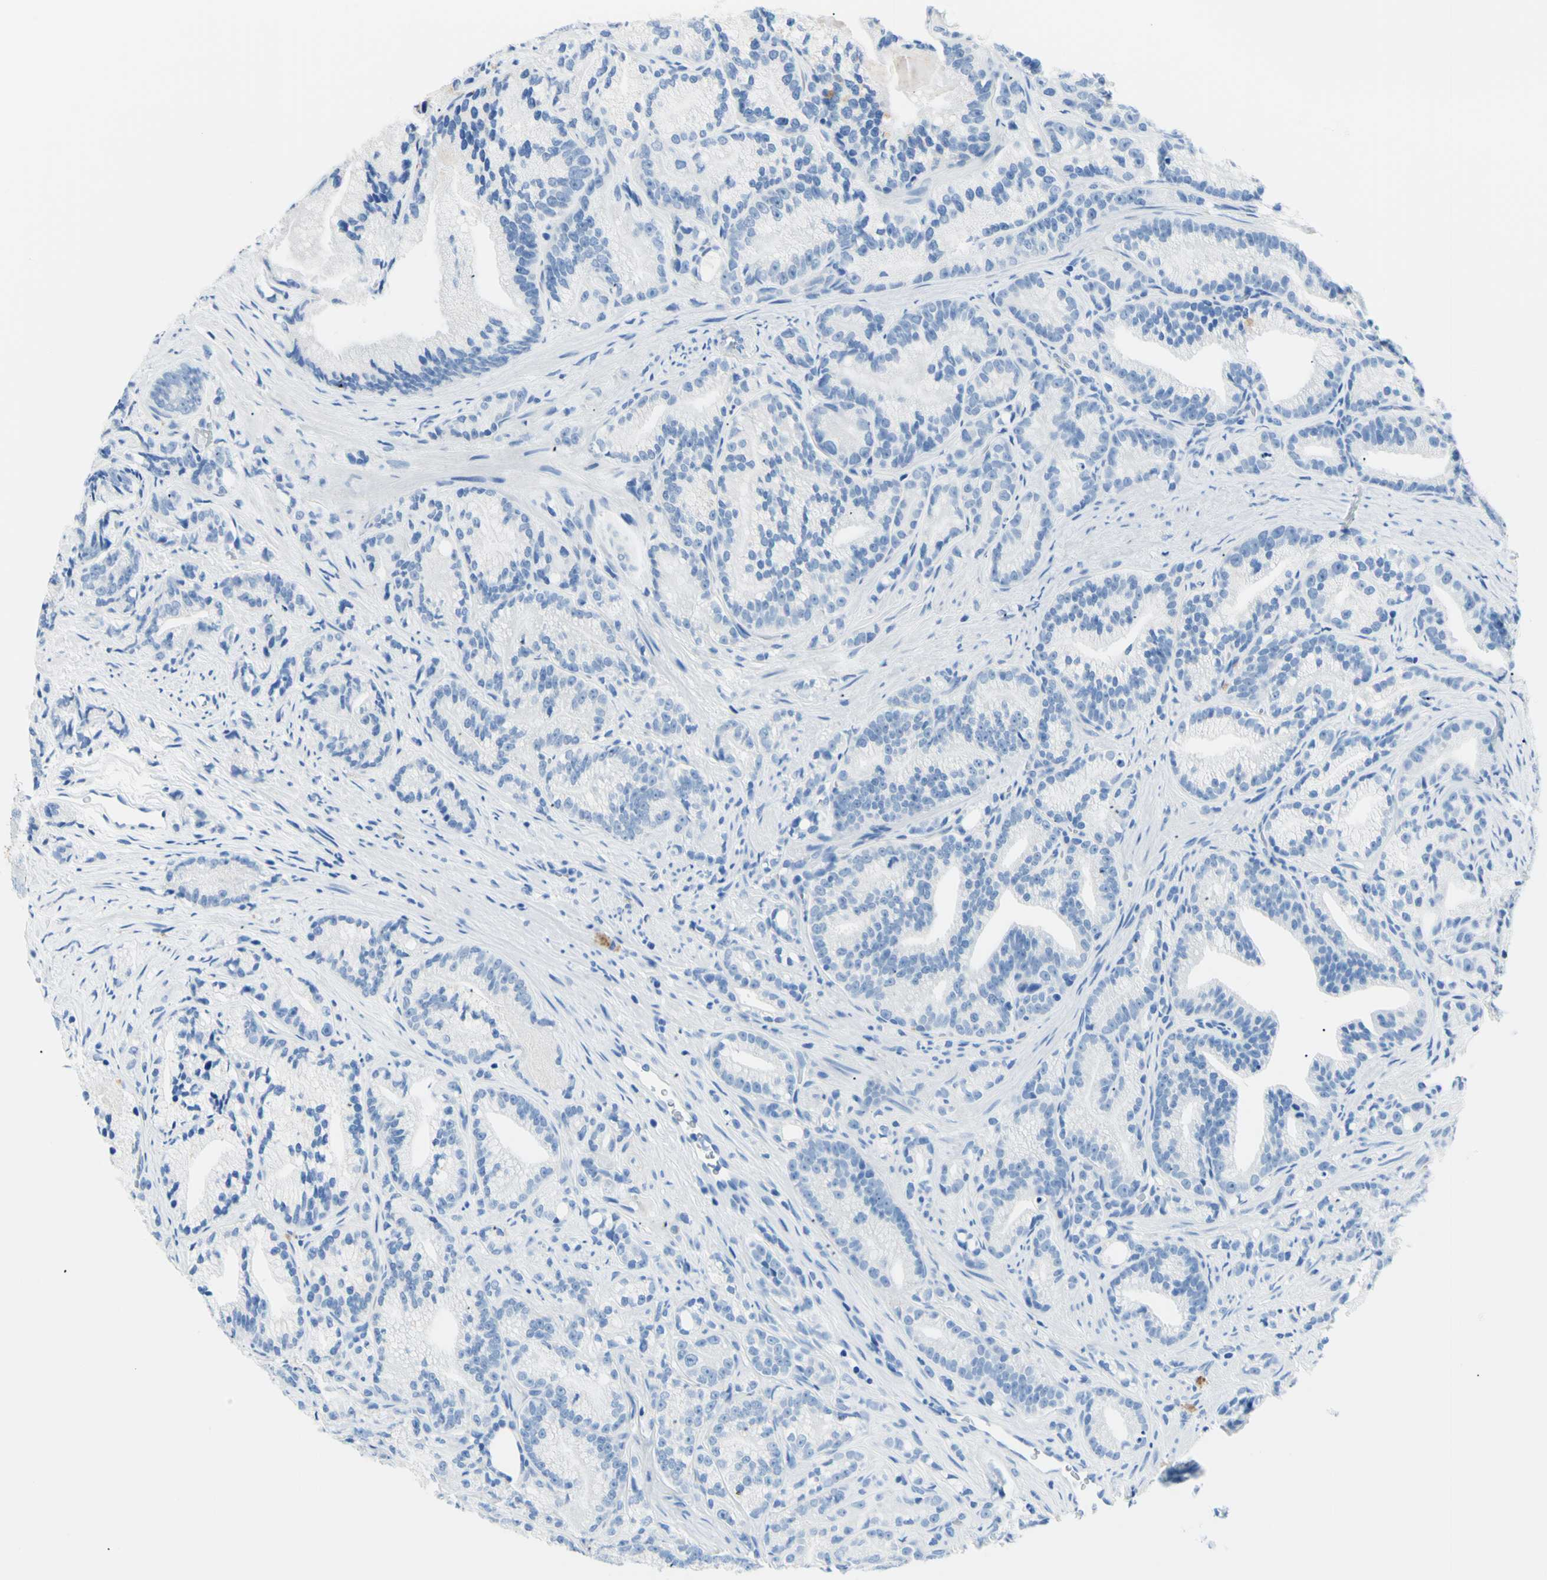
{"staining": {"intensity": "negative", "quantity": "none", "location": "none"}, "tissue": "prostate cancer", "cell_type": "Tumor cells", "image_type": "cancer", "snomed": [{"axis": "morphology", "description": "Adenocarcinoma, Low grade"}, {"axis": "topography", "description": "Prostate"}], "caption": "Human prostate cancer (low-grade adenocarcinoma) stained for a protein using IHC demonstrates no expression in tumor cells.", "gene": "MYH2", "patient": {"sex": "male", "age": 89}}